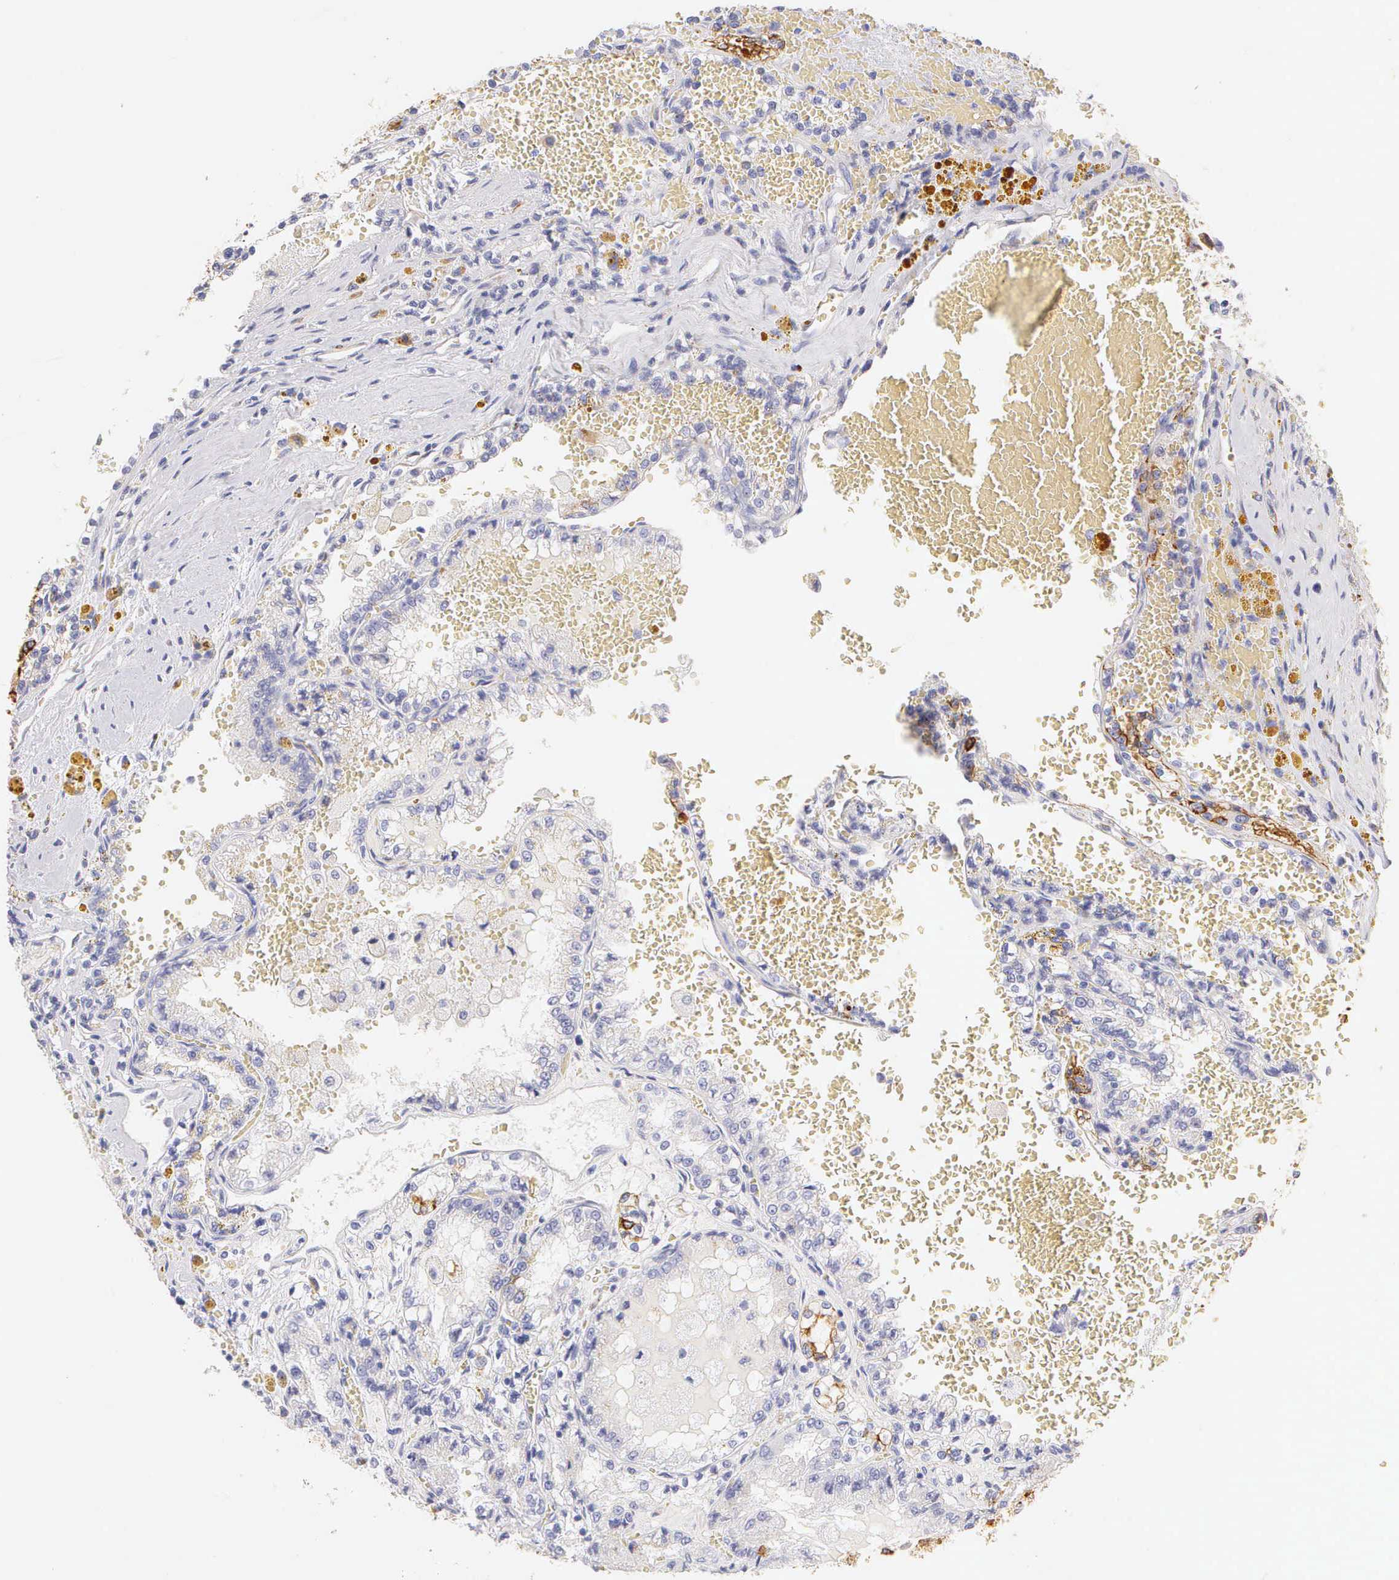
{"staining": {"intensity": "weak", "quantity": "<25%", "location": "cytoplasmic/membranous"}, "tissue": "renal cancer", "cell_type": "Tumor cells", "image_type": "cancer", "snomed": [{"axis": "morphology", "description": "Adenocarcinoma, NOS"}, {"axis": "topography", "description": "Kidney"}], "caption": "Micrograph shows no significant protein positivity in tumor cells of renal adenocarcinoma.", "gene": "KRT17", "patient": {"sex": "female", "age": 56}}